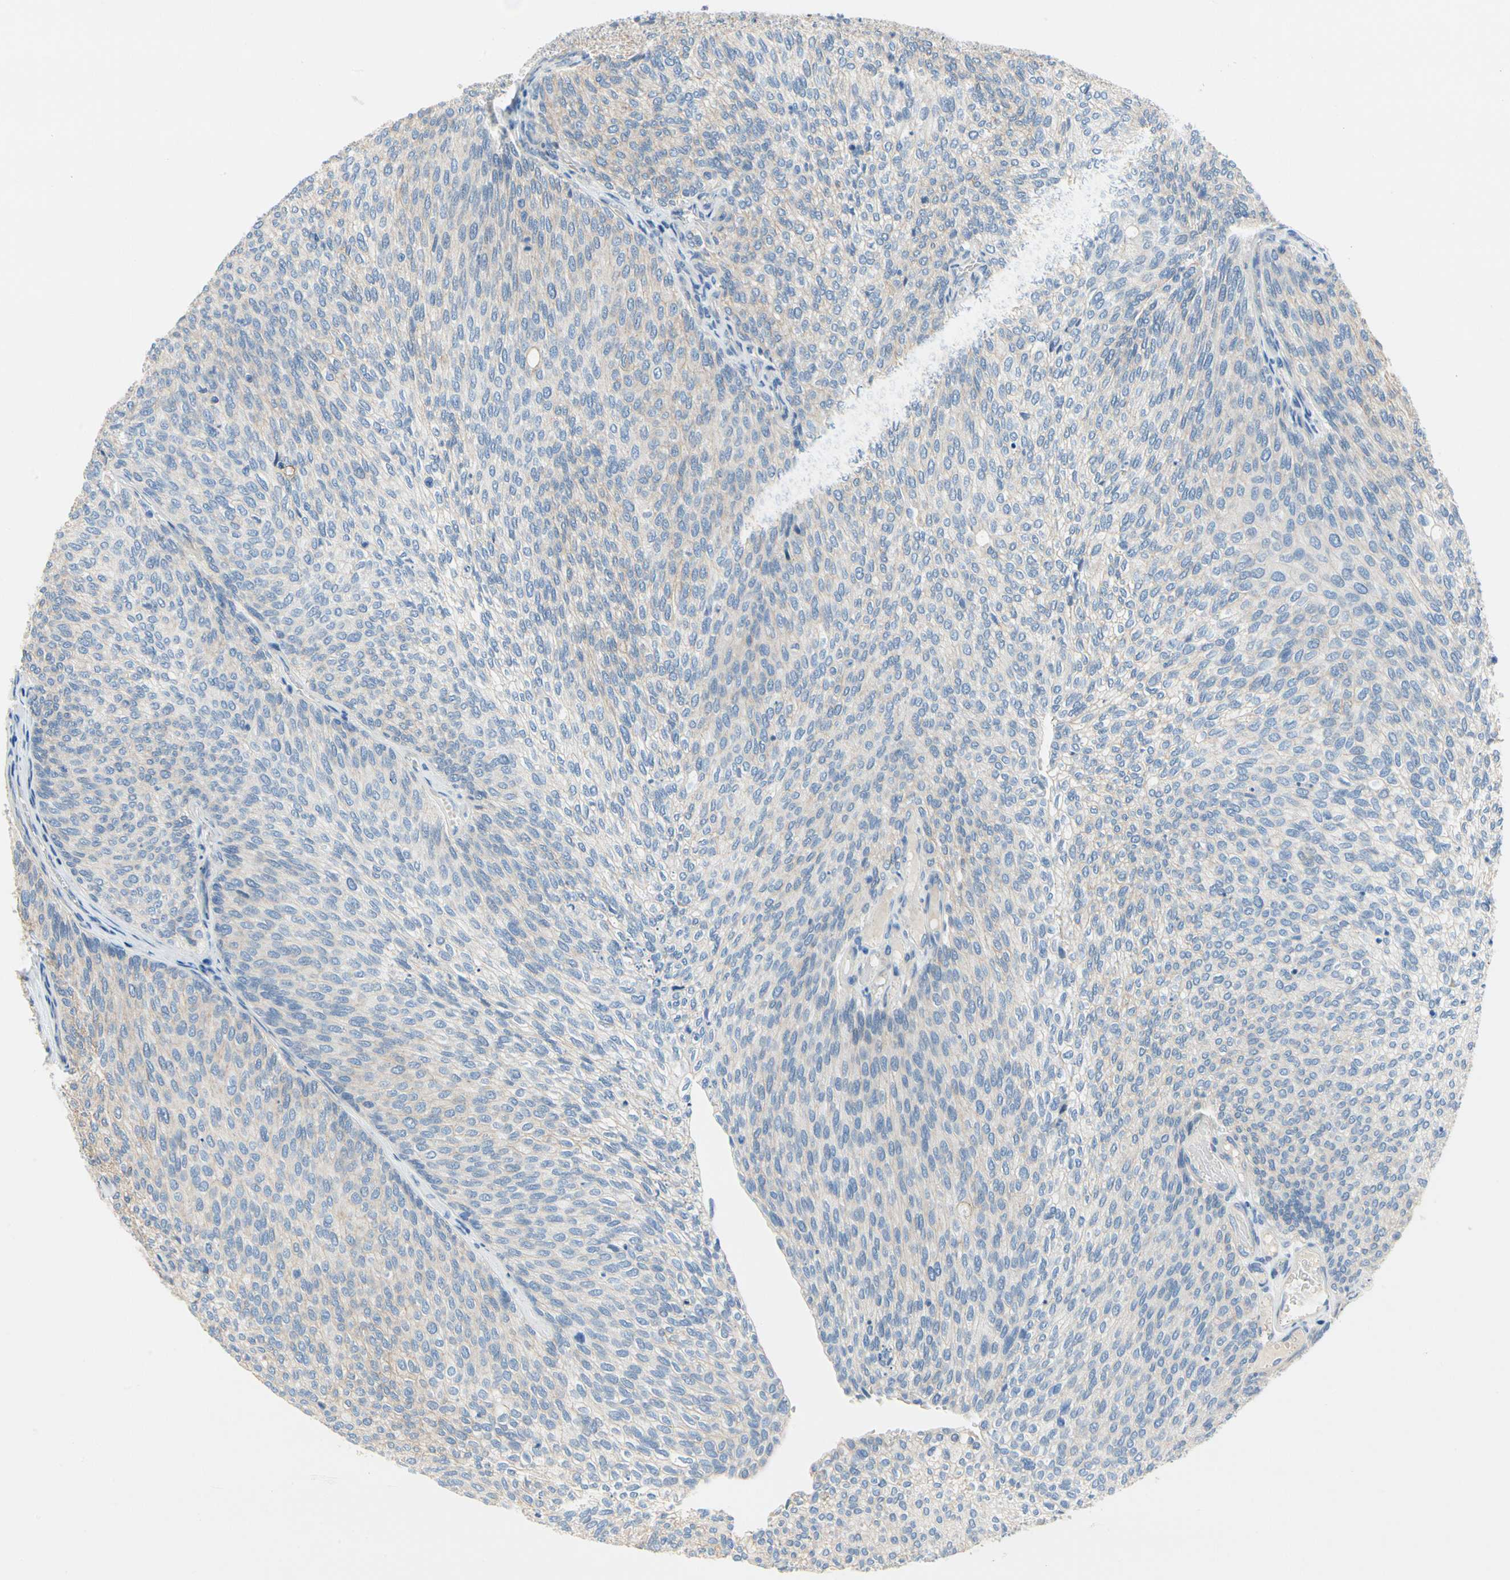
{"staining": {"intensity": "weak", "quantity": "<25%", "location": "cytoplasmic/membranous"}, "tissue": "urothelial cancer", "cell_type": "Tumor cells", "image_type": "cancer", "snomed": [{"axis": "morphology", "description": "Urothelial carcinoma, Low grade"}, {"axis": "topography", "description": "Urinary bladder"}], "caption": "Tumor cells are negative for protein expression in human low-grade urothelial carcinoma. The staining is performed using DAB brown chromogen with nuclei counter-stained in using hematoxylin.", "gene": "CA14", "patient": {"sex": "female", "age": 79}}